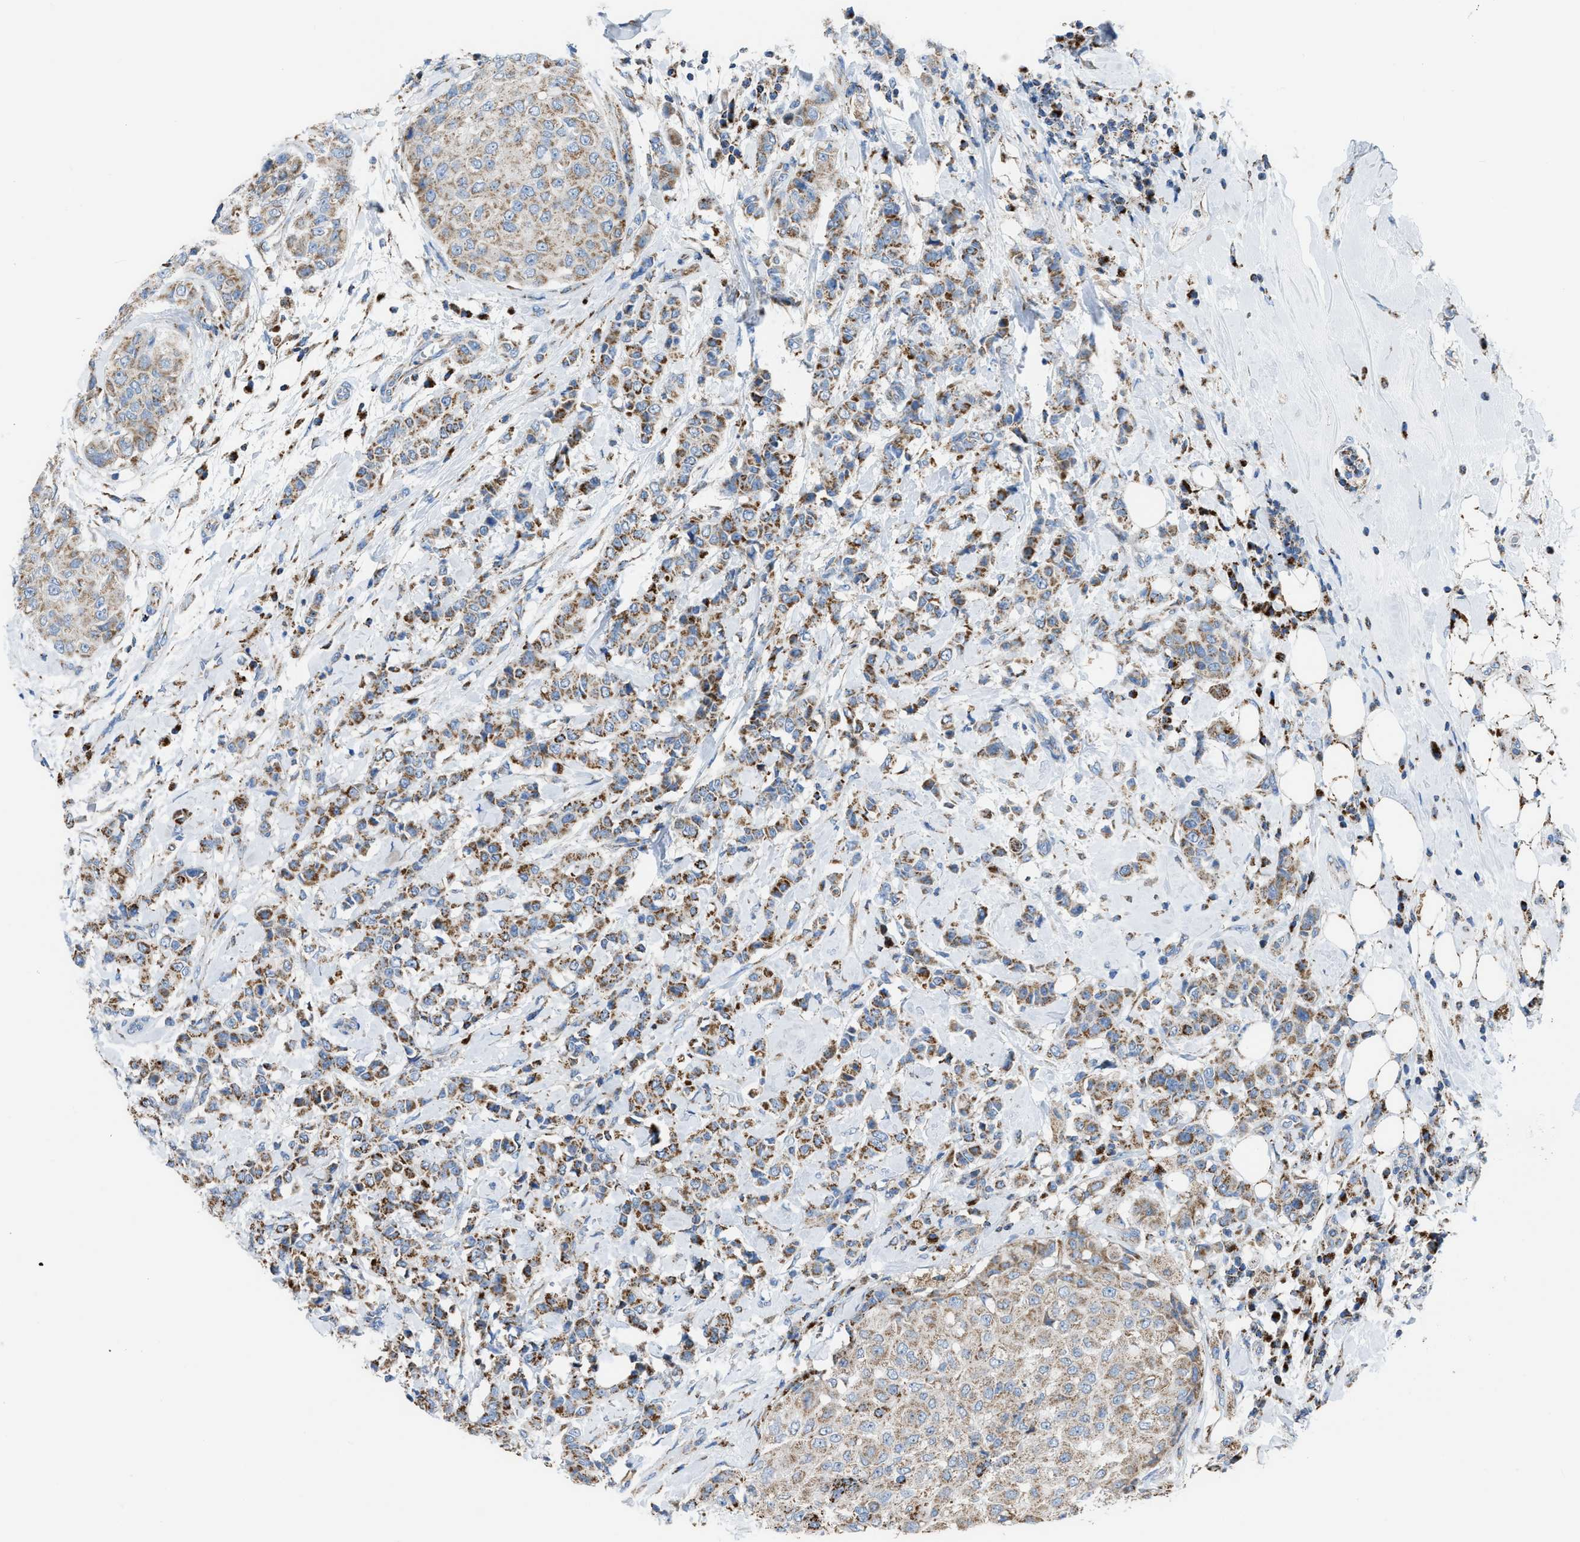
{"staining": {"intensity": "moderate", "quantity": ">75%", "location": "cytoplasmic/membranous"}, "tissue": "breast cancer", "cell_type": "Tumor cells", "image_type": "cancer", "snomed": [{"axis": "morphology", "description": "Duct carcinoma"}, {"axis": "topography", "description": "Breast"}], "caption": "A high-resolution histopathology image shows IHC staining of invasive ductal carcinoma (breast), which reveals moderate cytoplasmic/membranous positivity in approximately >75% of tumor cells.", "gene": "ETFB", "patient": {"sex": "female", "age": 27}}